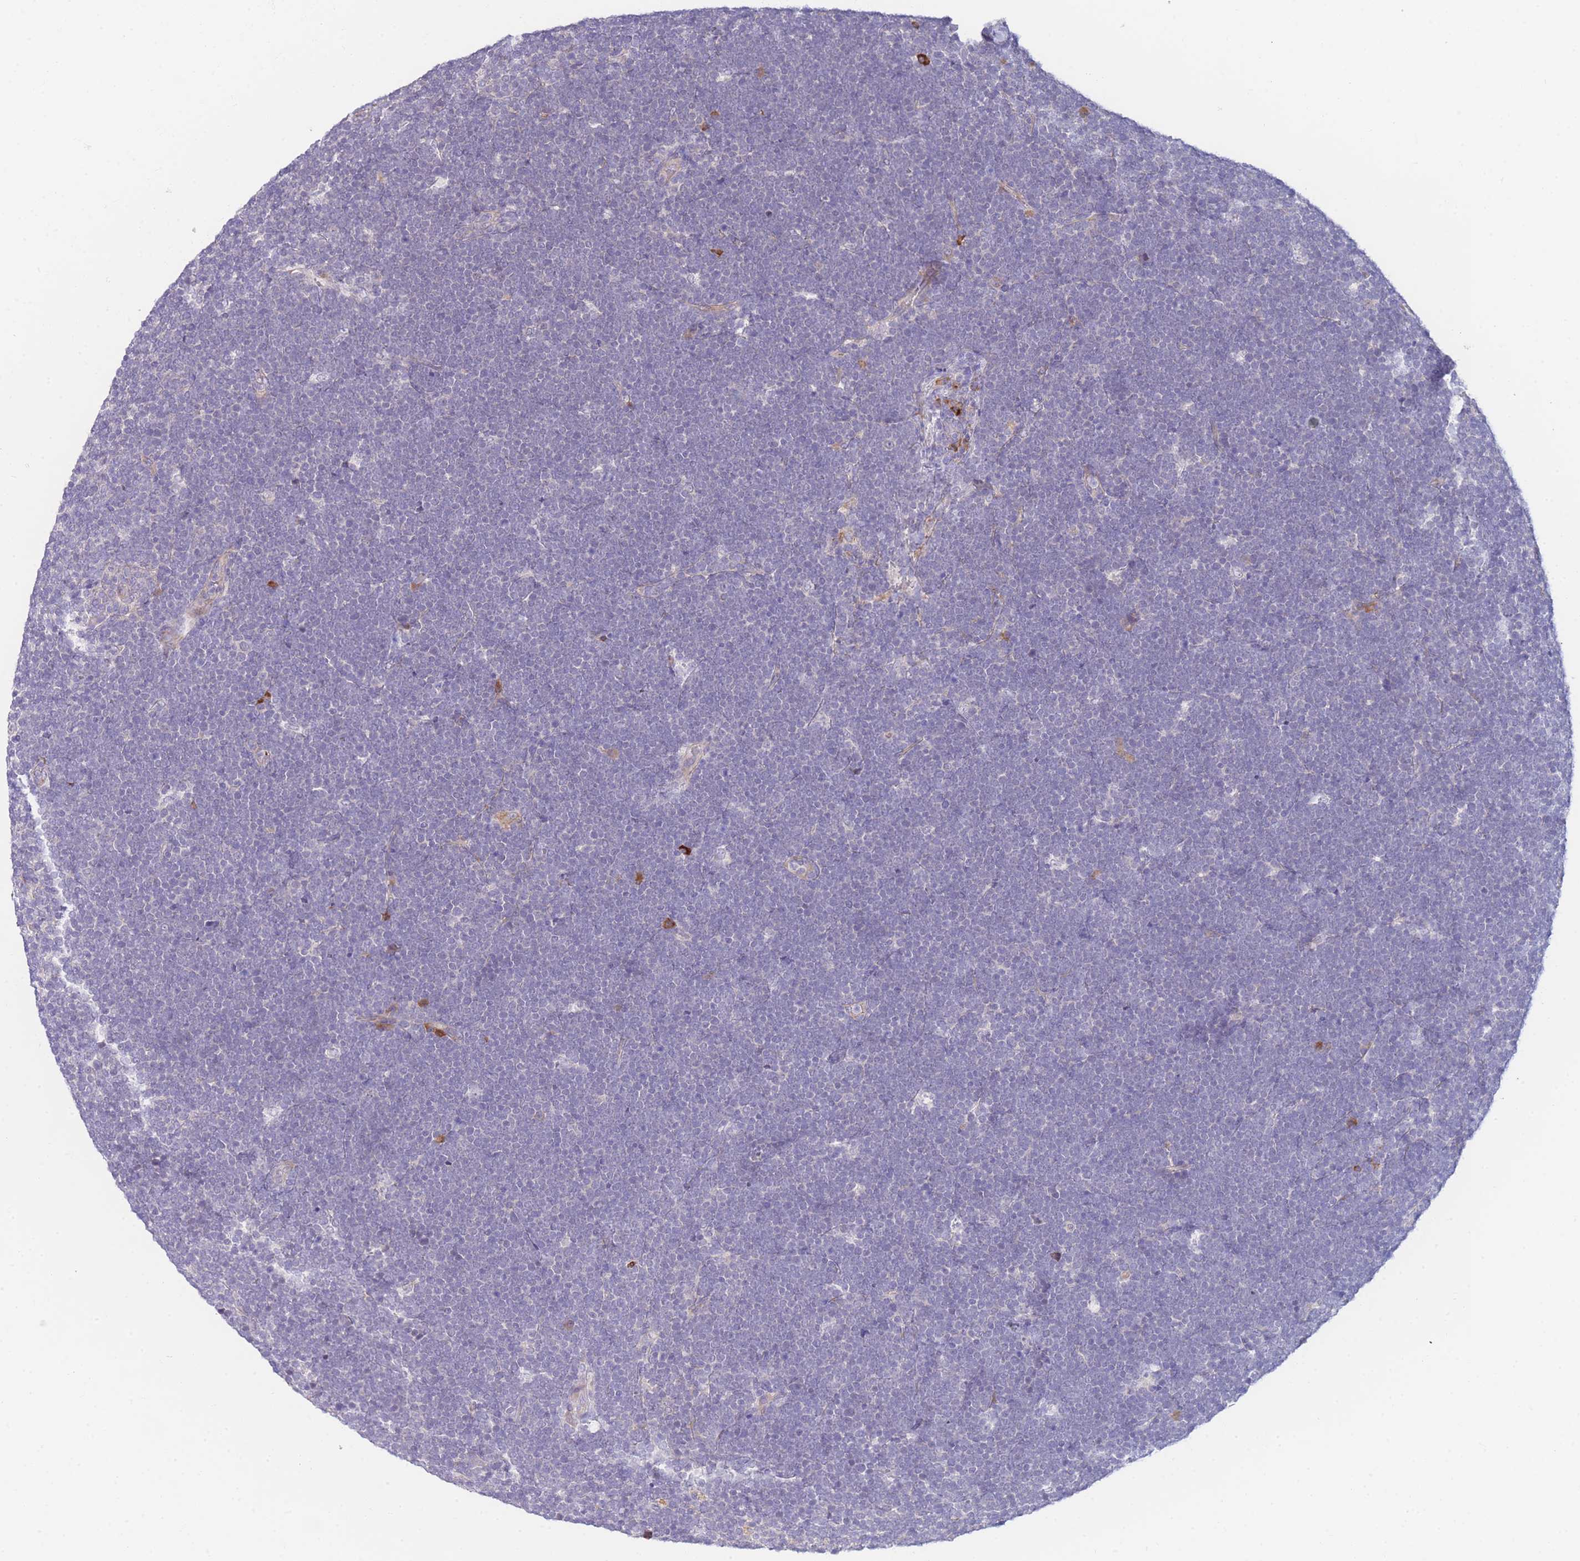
{"staining": {"intensity": "negative", "quantity": "none", "location": "none"}, "tissue": "lymphoma", "cell_type": "Tumor cells", "image_type": "cancer", "snomed": [{"axis": "morphology", "description": "Malignant lymphoma, non-Hodgkin's type, High grade"}, {"axis": "topography", "description": "Lymph node"}], "caption": "Immunohistochemical staining of malignant lymphoma, non-Hodgkin's type (high-grade) displays no significant staining in tumor cells. (DAB immunohistochemistry with hematoxylin counter stain).", "gene": "ZNF510", "patient": {"sex": "male", "age": 13}}